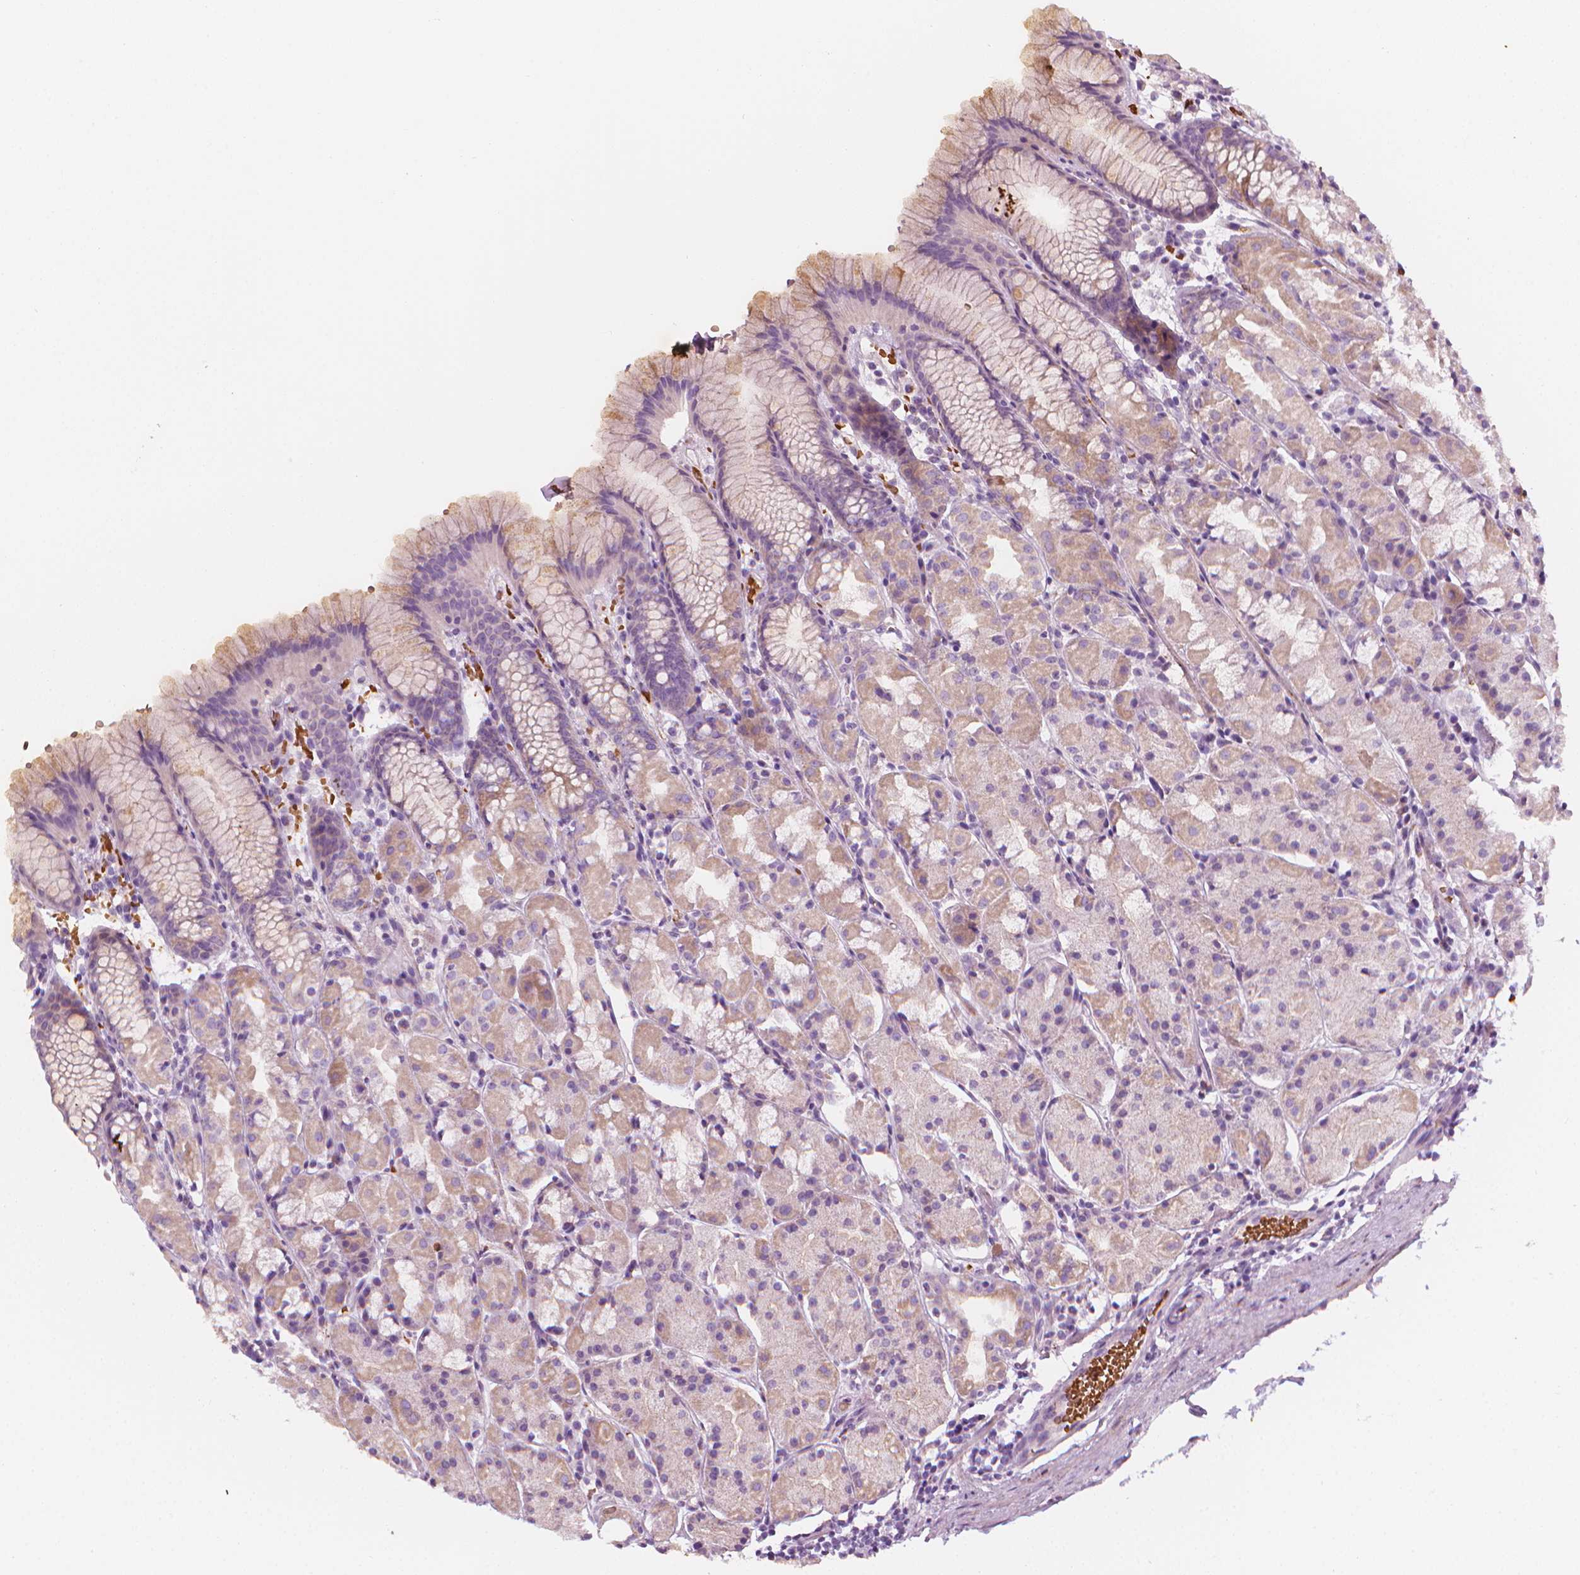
{"staining": {"intensity": "strong", "quantity": "<25%", "location": "cytoplasmic/membranous"}, "tissue": "stomach", "cell_type": "Glandular cells", "image_type": "normal", "snomed": [{"axis": "morphology", "description": "Normal tissue, NOS"}, {"axis": "topography", "description": "Stomach, upper"}], "caption": "Approximately <25% of glandular cells in normal human stomach reveal strong cytoplasmic/membranous protein staining as visualized by brown immunohistochemical staining.", "gene": "CES1", "patient": {"sex": "male", "age": 47}}